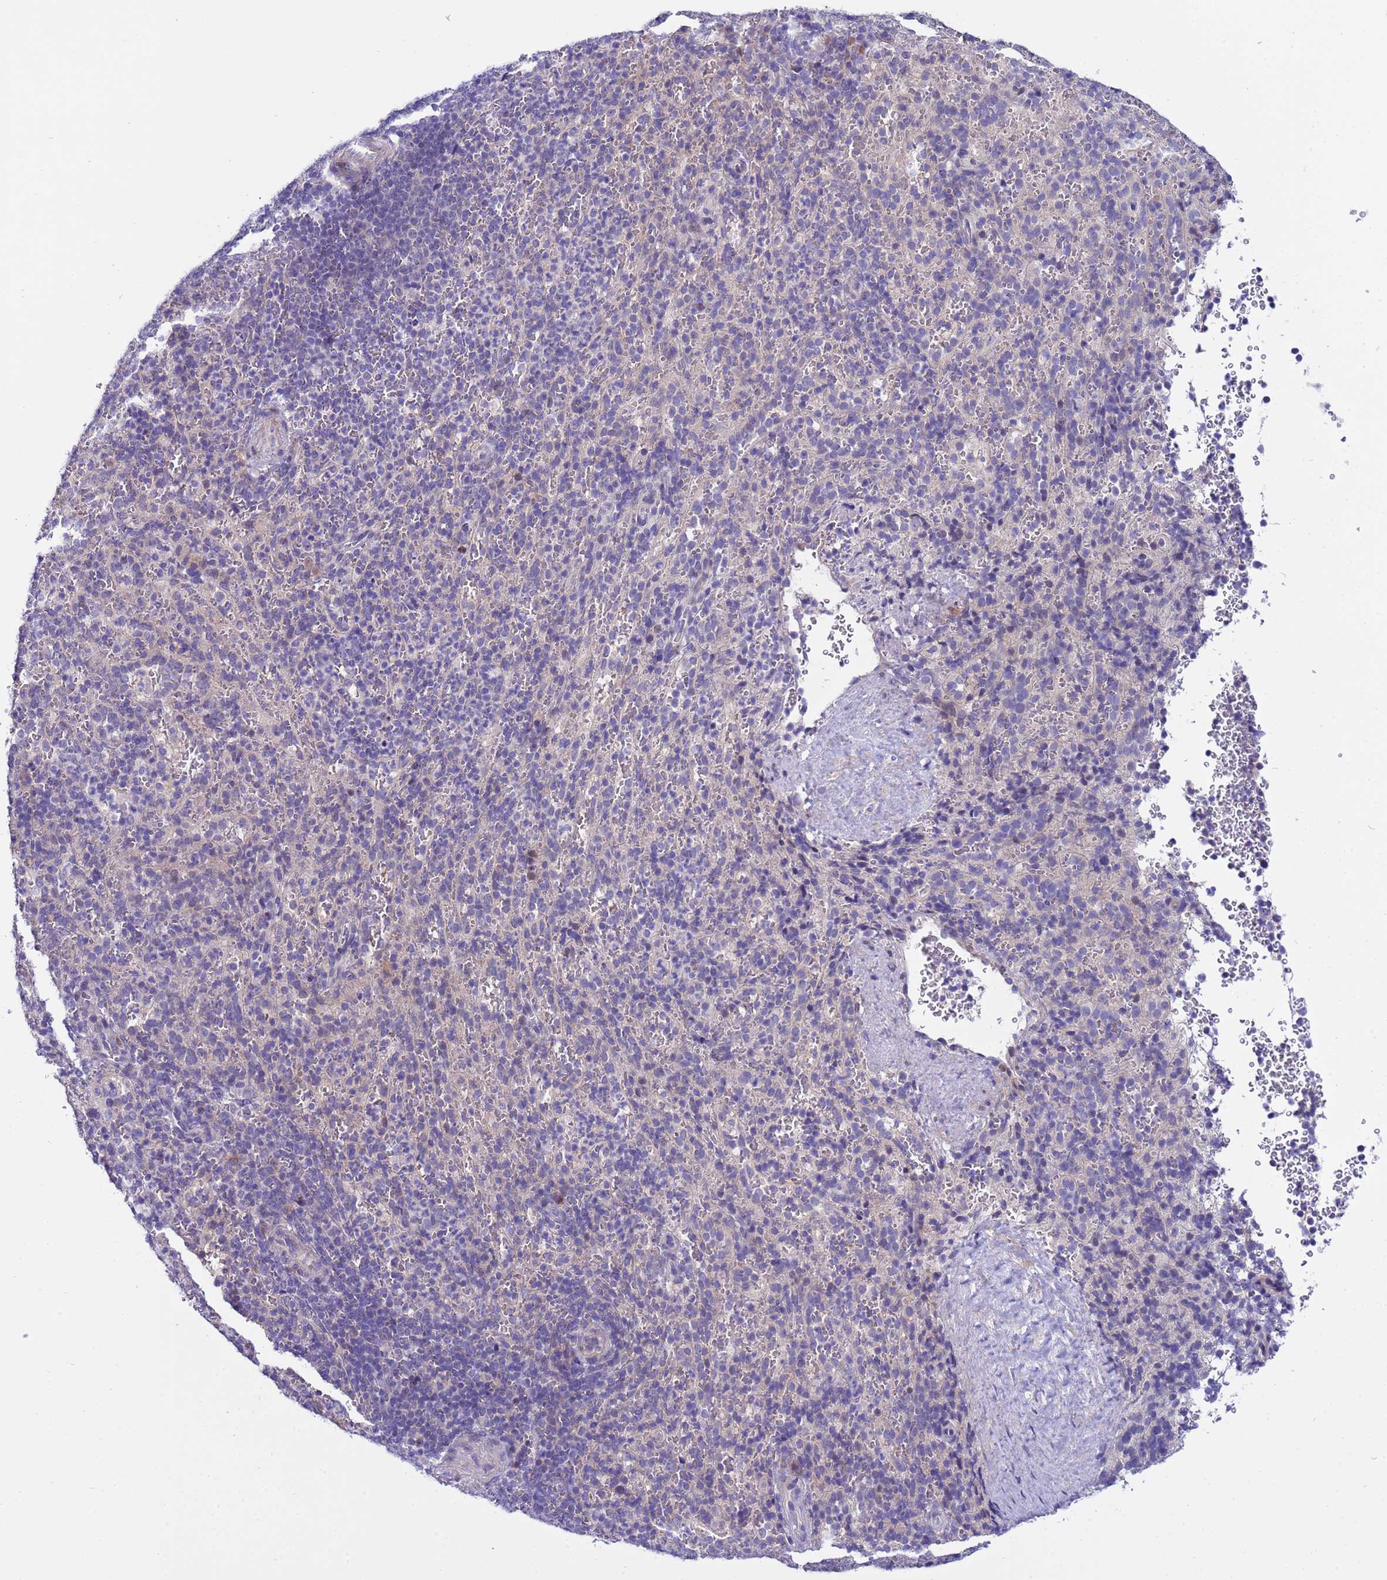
{"staining": {"intensity": "negative", "quantity": "none", "location": "none"}, "tissue": "spleen", "cell_type": "Cells in red pulp", "image_type": "normal", "snomed": [{"axis": "morphology", "description": "Normal tissue, NOS"}, {"axis": "topography", "description": "Spleen"}], "caption": "Immunohistochemistry photomicrograph of normal spleen stained for a protein (brown), which shows no positivity in cells in red pulp. Brightfield microscopy of IHC stained with DAB (3,3'-diaminobenzidine) (brown) and hematoxylin (blue), captured at high magnification.", "gene": "IGSF11", "patient": {"sex": "female", "age": 21}}